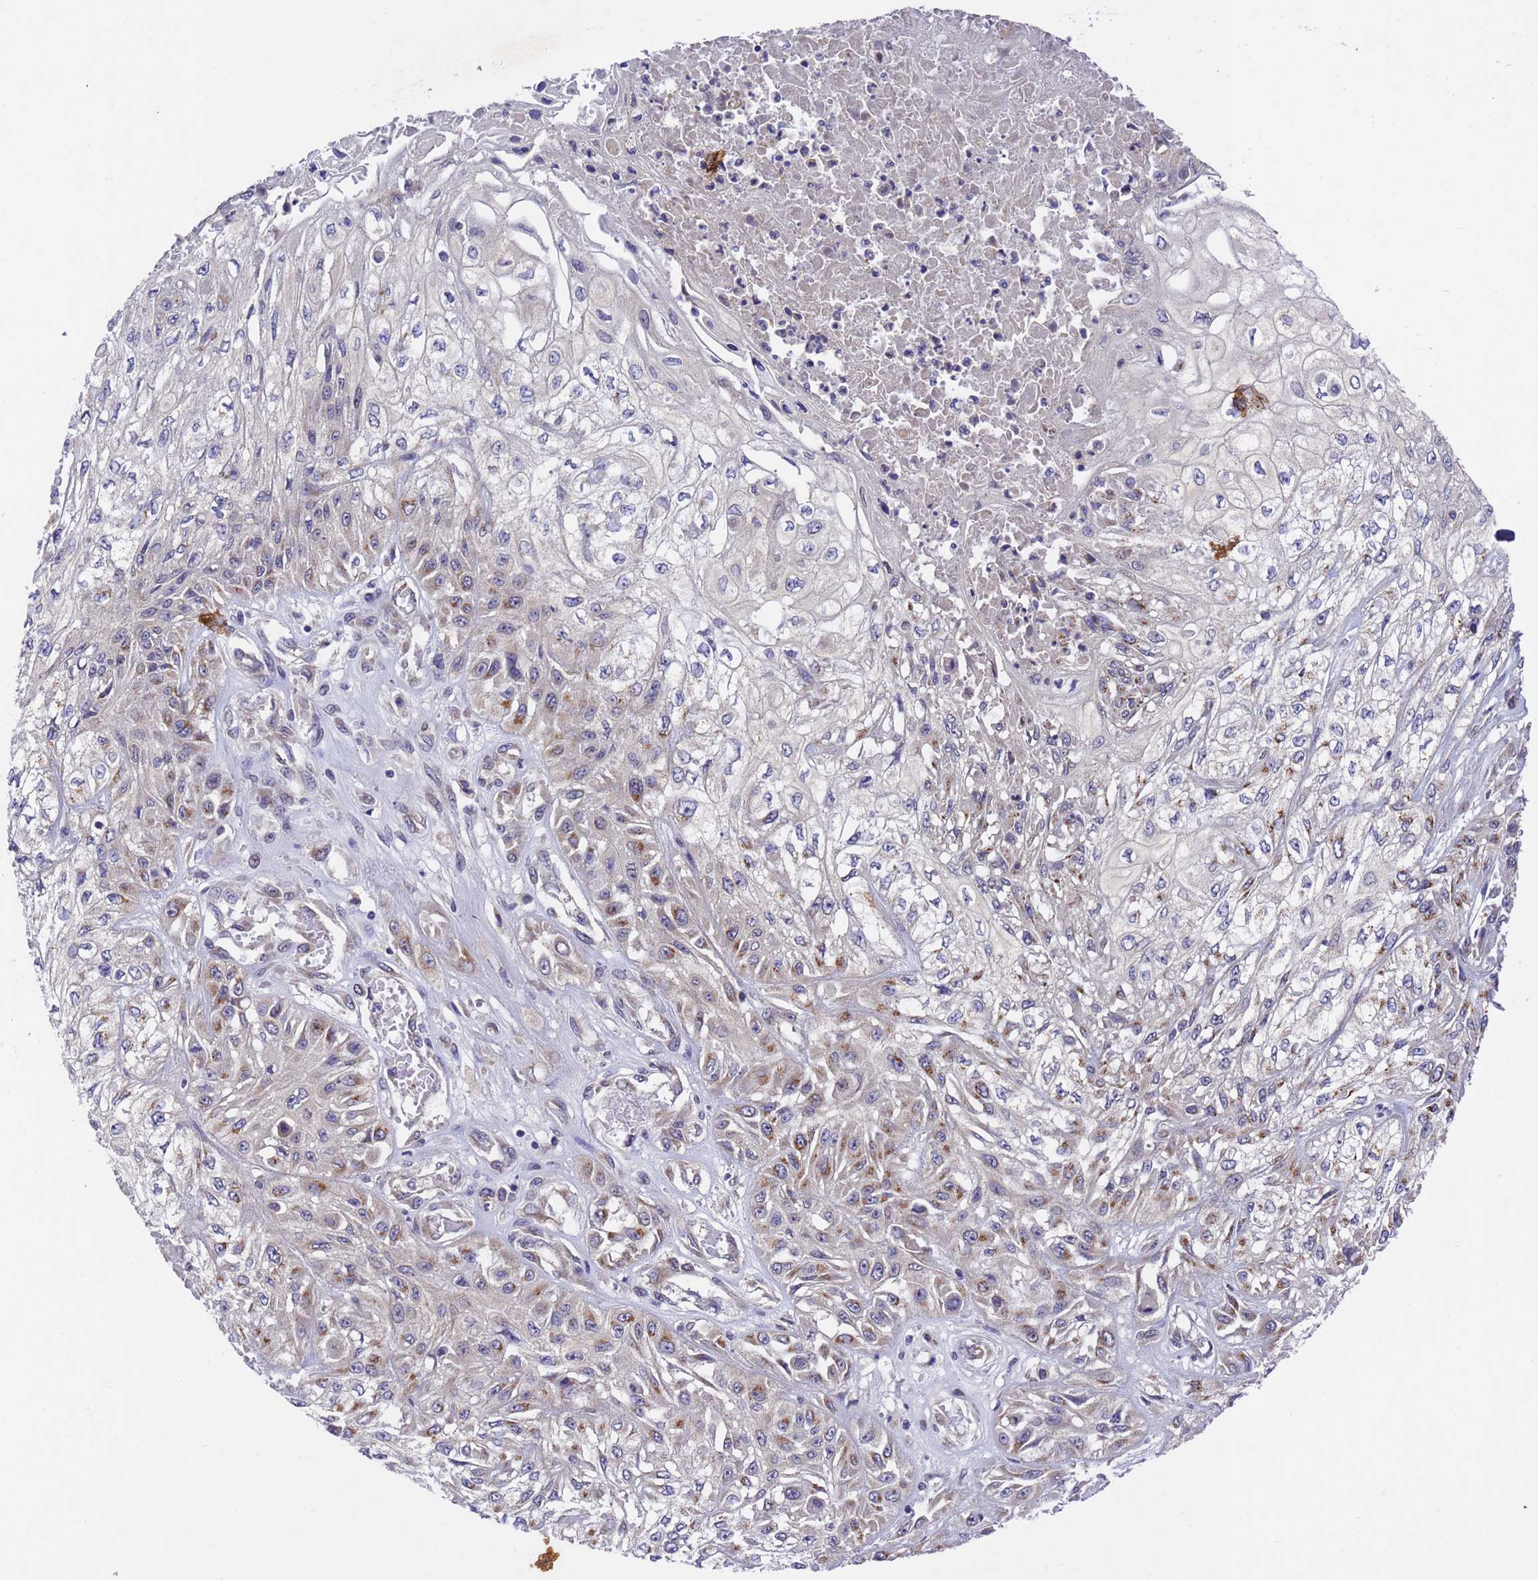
{"staining": {"intensity": "moderate", "quantity": "25%-75%", "location": "cytoplasmic/membranous"}, "tissue": "skin cancer", "cell_type": "Tumor cells", "image_type": "cancer", "snomed": [{"axis": "morphology", "description": "Squamous cell carcinoma, NOS"}, {"axis": "morphology", "description": "Squamous cell carcinoma, metastatic, NOS"}, {"axis": "topography", "description": "Skin"}, {"axis": "topography", "description": "Lymph node"}], "caption": "DAB (3,3'-diaminobenzidine) immunohistochemical staining of human skin squamous cell carcinoma demonstrates moderate cytoplasmic/membranous protein positivity in about 25%-75% of tumor cells. The staining was performed using DAB (3,3'-diaminobenzidine), with brown indicating positive protein expression. Nuclei are stained blue with hematoxylin.", "gene": "DCAF12L2", "patient": {"sex": "male", "age": 75}}